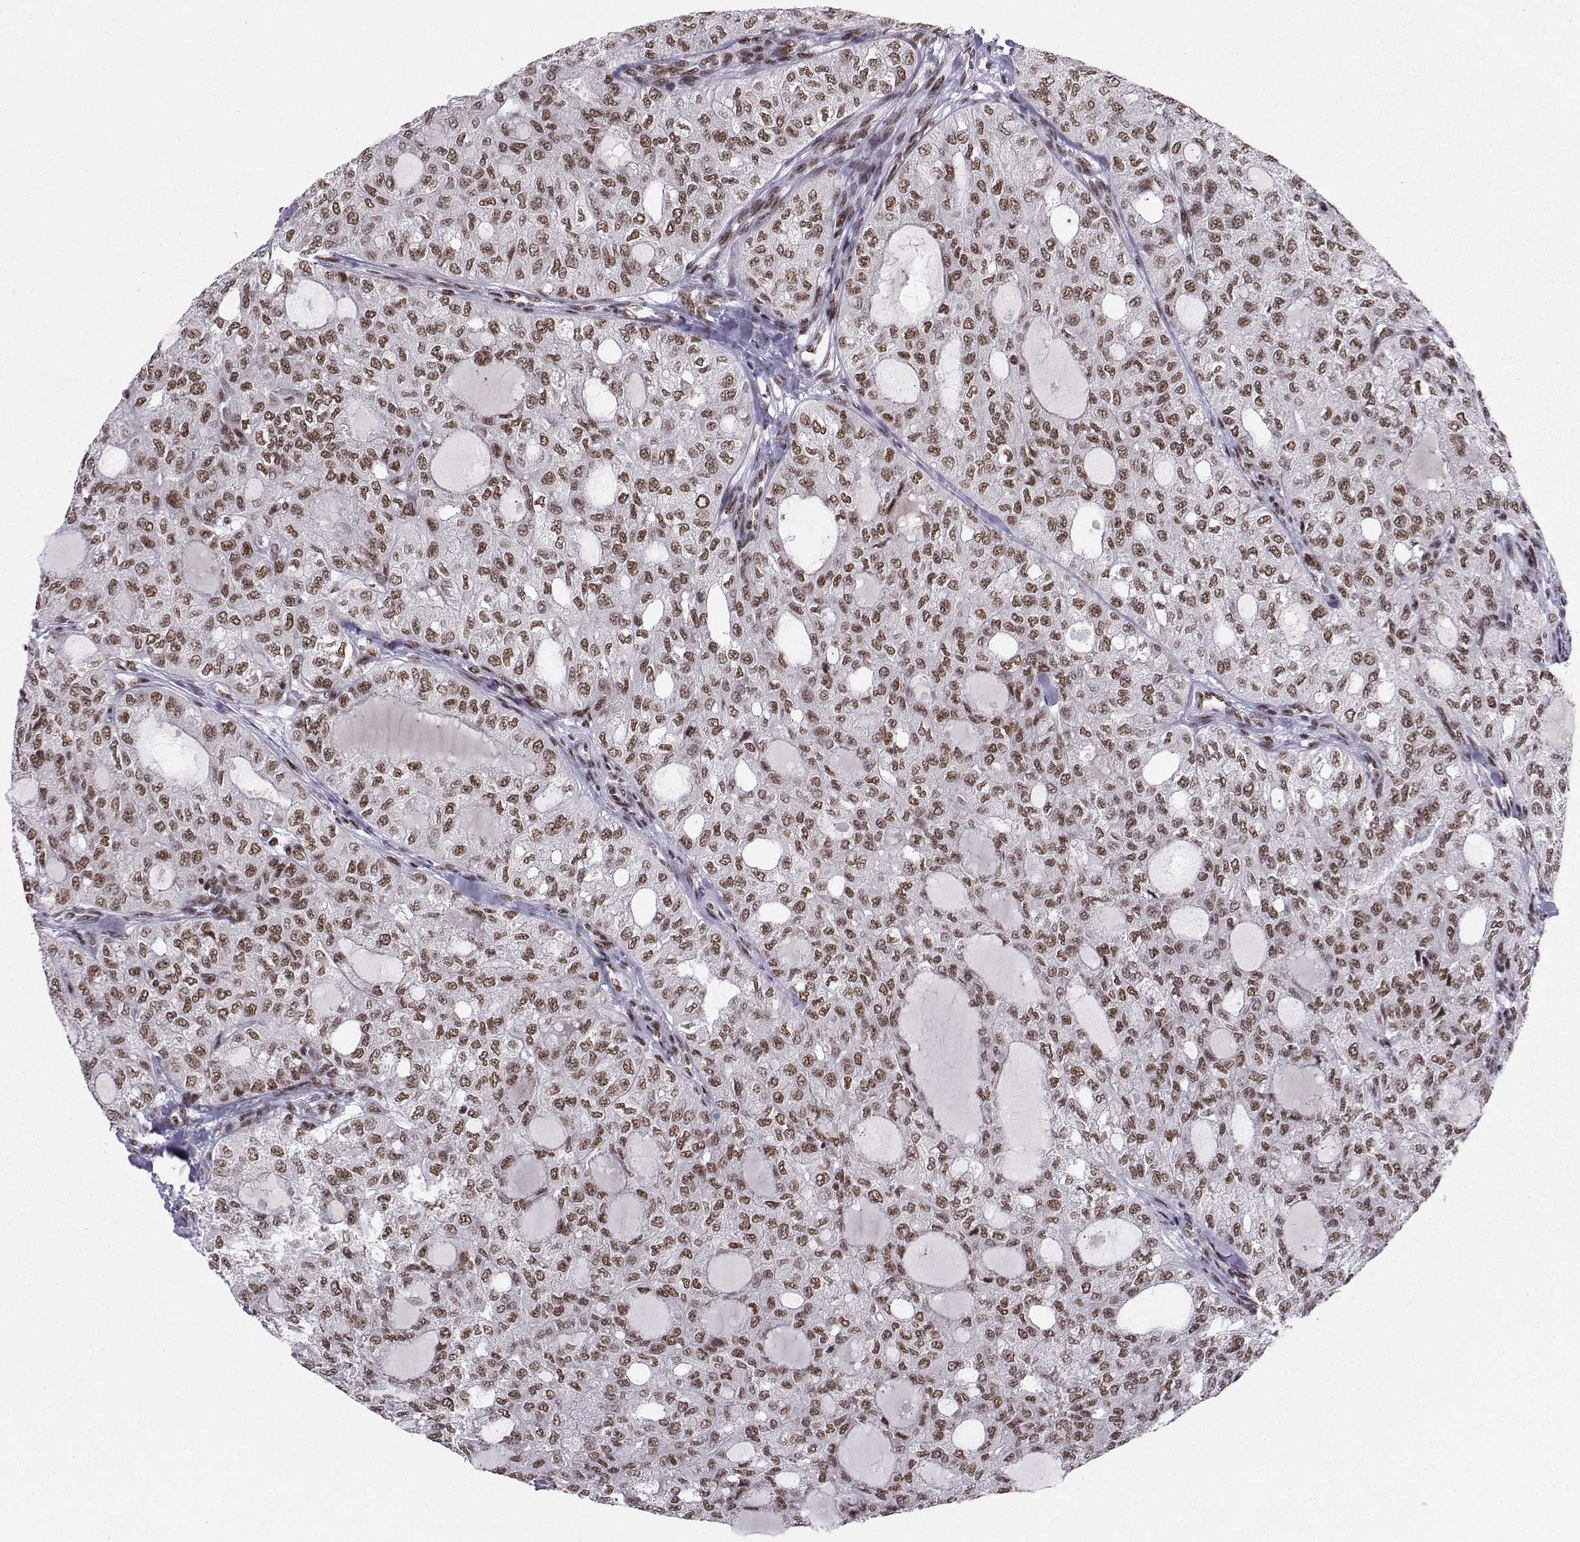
{"staining": {"intensity": "weak", "quantity": "25%-75%", "location": "nuclear"}, "tissue": "thyroid cancer", "cell_type": "Tumor cells", "image_type": "cancer", "snomed": [{"axis": "morphology", "description": "Follicular adenoma carcinoma, NOS"}, {"axis": "topography", "description": "Thyroid gland"}], "caption": "Thyroid cancer stained with a protein marker demonstrates weak staining in tumor cells.", "gene": "SNRPB2", "patient": {"sex": "male", "age": 75}}